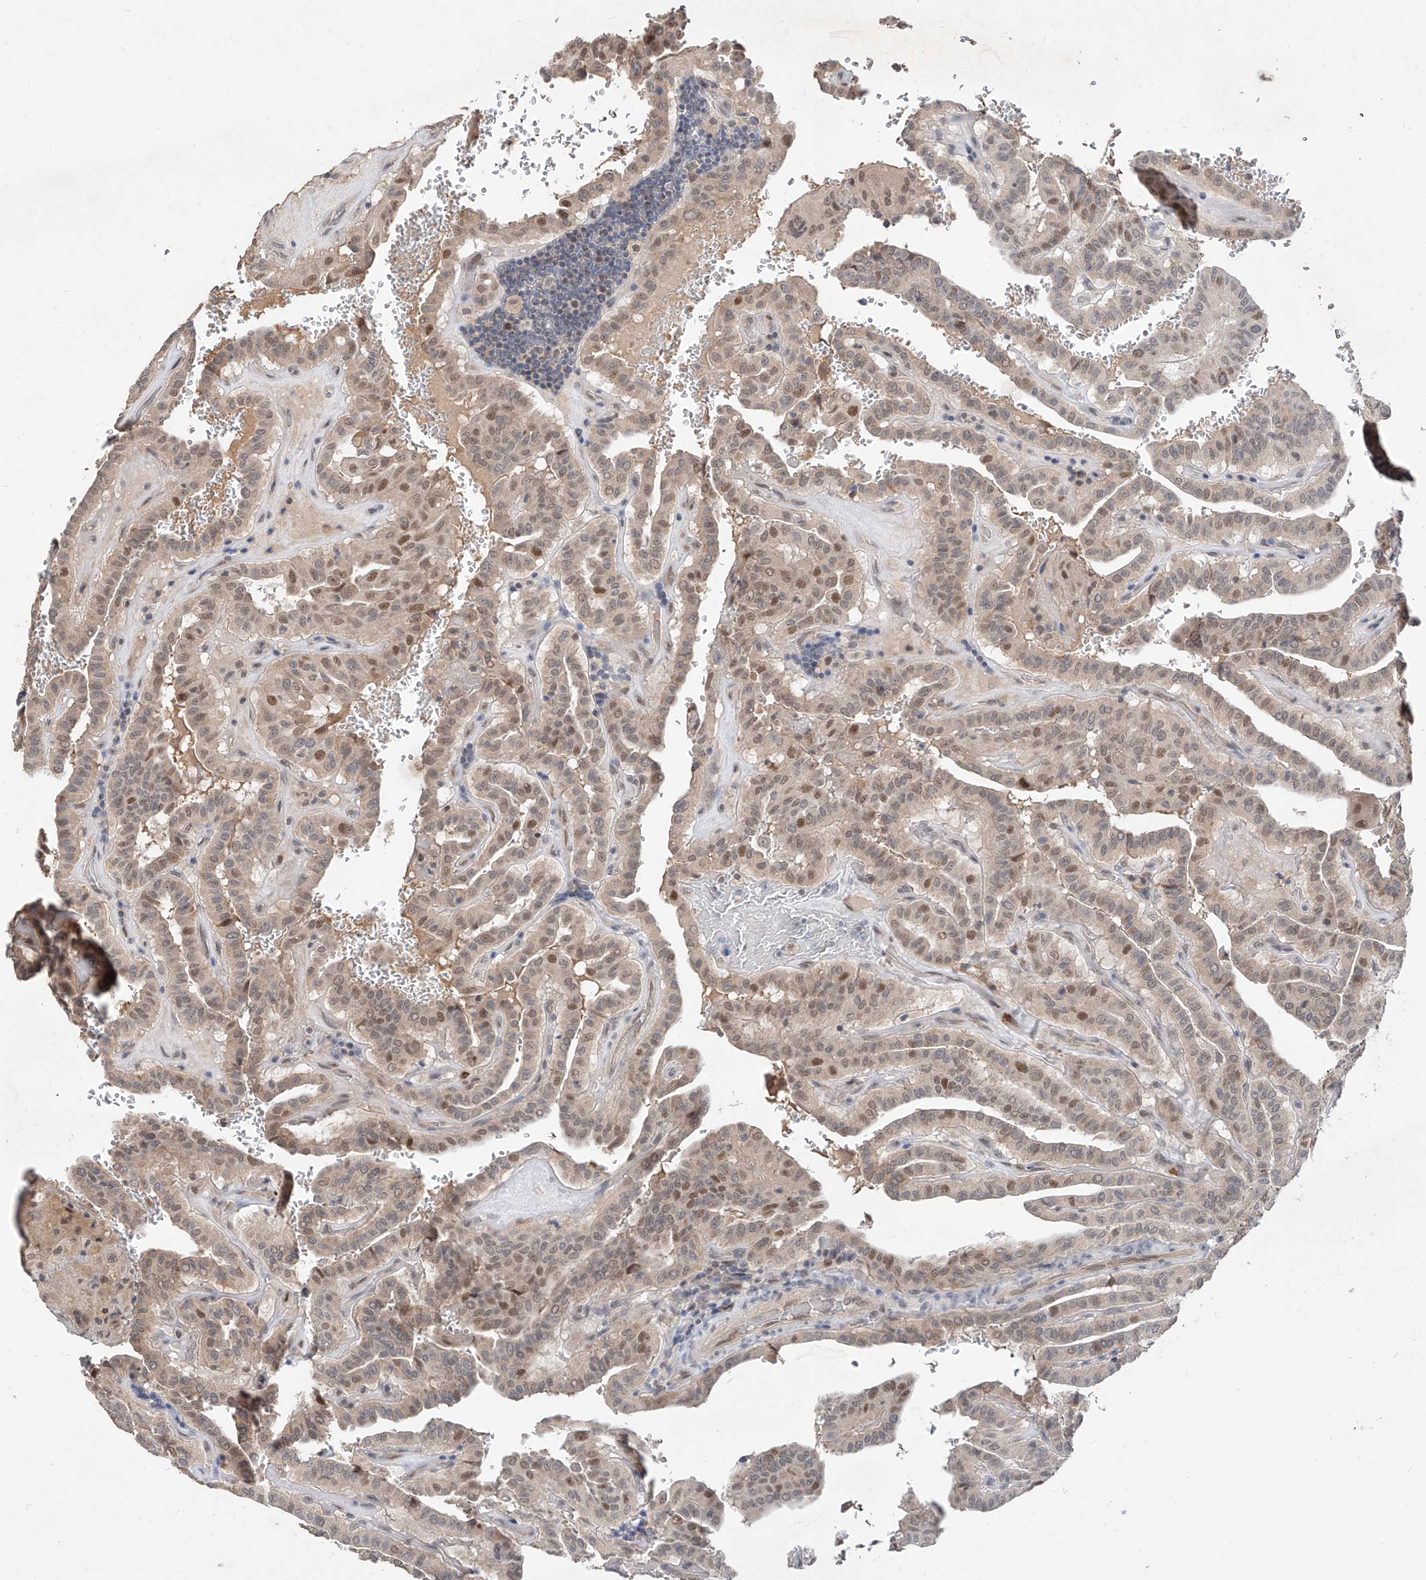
{"staining": {"intensity": "moderate", "quantity": "<25%", "location": "nuclear"}, "tissue": "thyroid cancer", "cell_type": "Tumor cells", "image_type": "cancer", "snomed": [{"axis": "morphology", "description": "Papillary adenocarcinoma, NOS"}, {"axis": "topography", "description": "Thyroid gland"}], "caption": "Thyroid cancer stained with a protein marker demonstrates moderate staining in tumor cells.", "gene": "CARMIL3", "patient": {"sex": "male", "age": 77}}